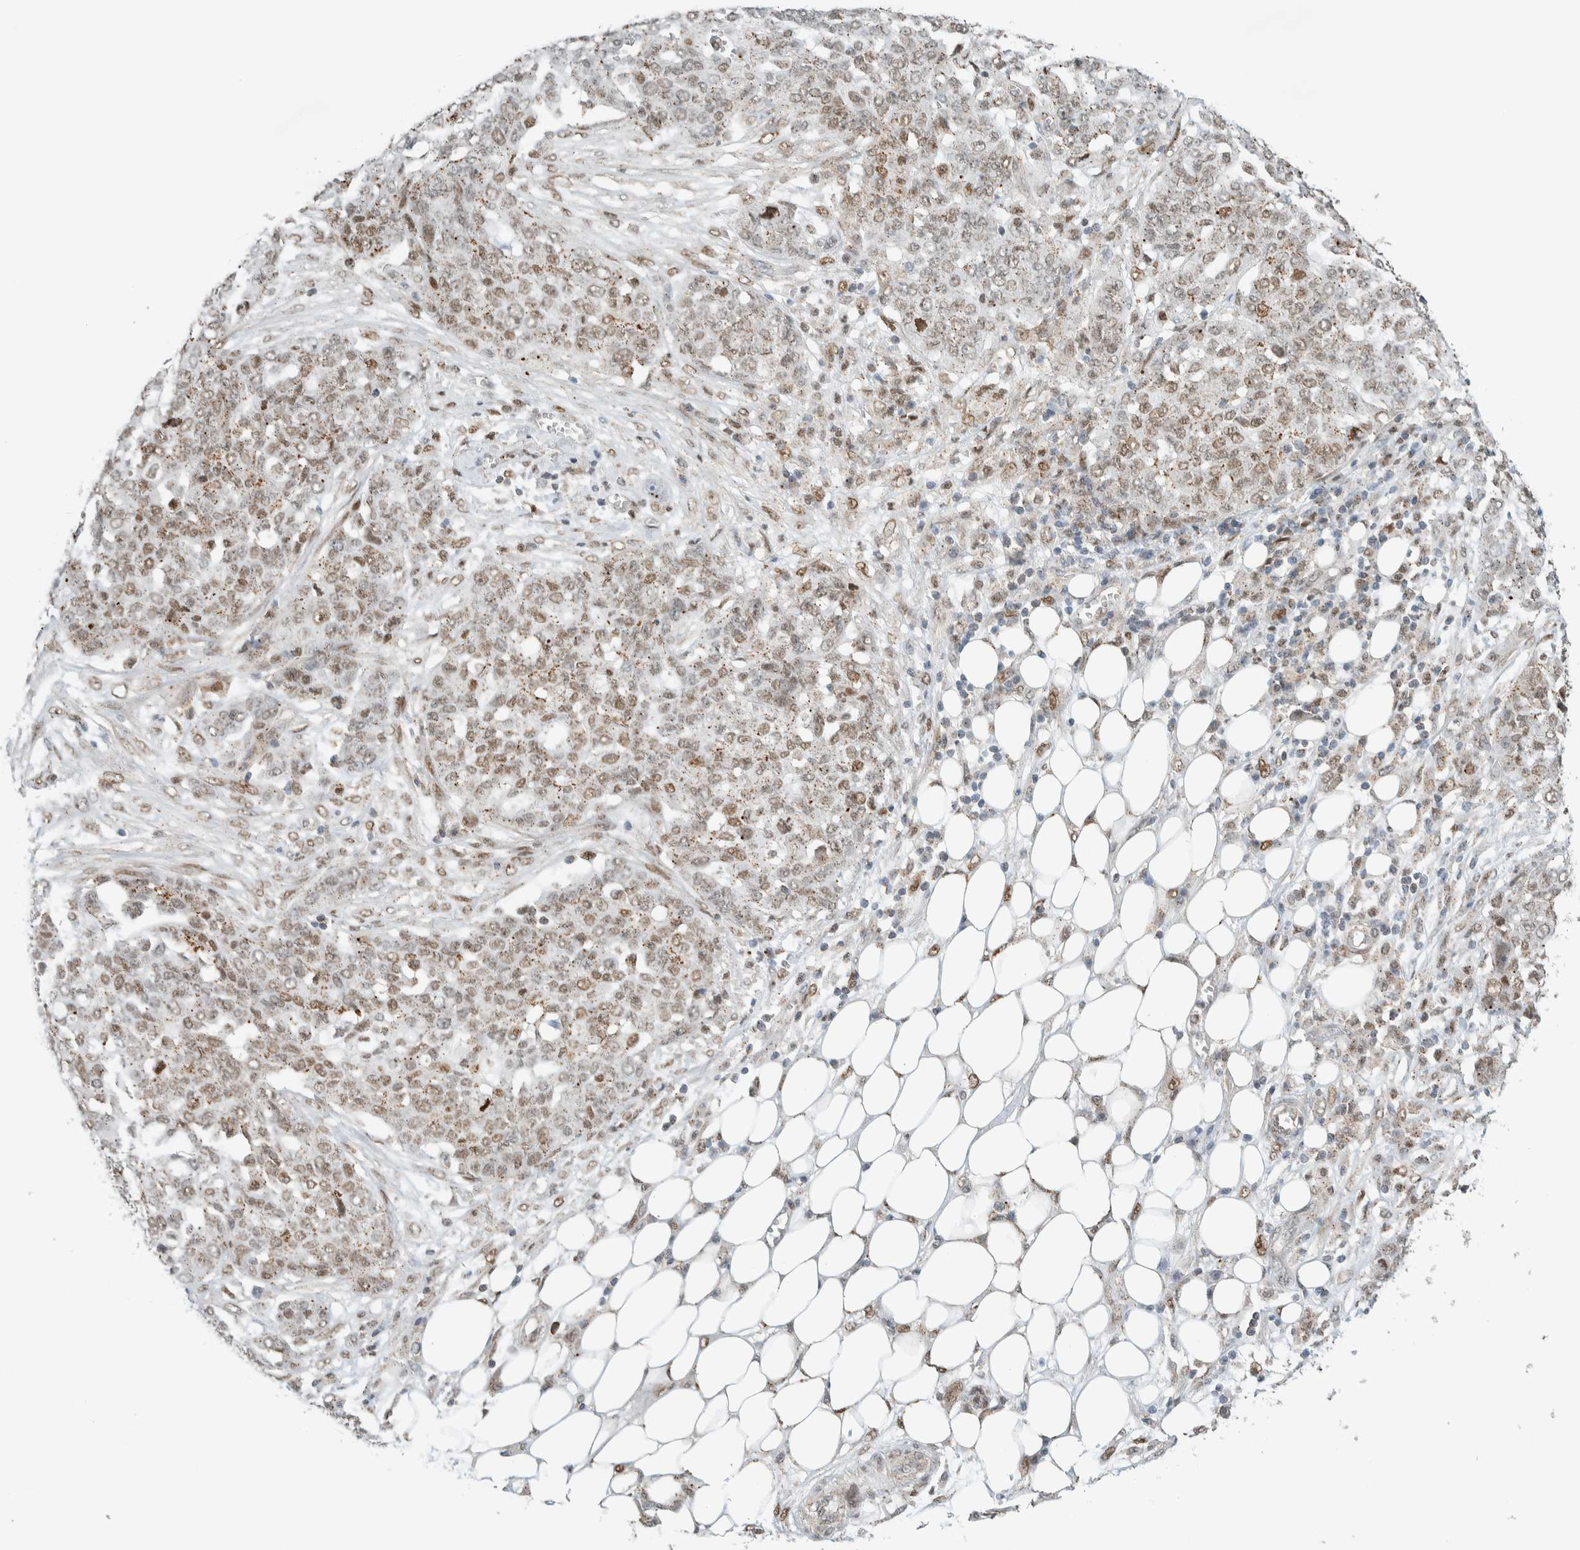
{"staining": {"intensity": "weak", "quantity": ">75%", "location": "cytoplasmic/membranous,nuclear"}, "tissue": "ovarian cancer", "cell_type": "Tumor cells", "image_type": "cancer", "snomed": [{"axis": "morphology", "description": "Cystadenocarcinoma, serous, NOS"}, {"axis": "topography", "description": "Soft tissue"}, {"axis": "topography", "description": "Ovary"}], "caption": "Protein expression analysis of human ovarian cancer reveals weak cytoplasmic/membranous and nuclear positivity in approximately >75% of tumor cells. The protein of interest is shown in brown color, while the nuclei are stained blue.", "gene": "TFE3", "patient": {"sex": "female", "age": 57}}